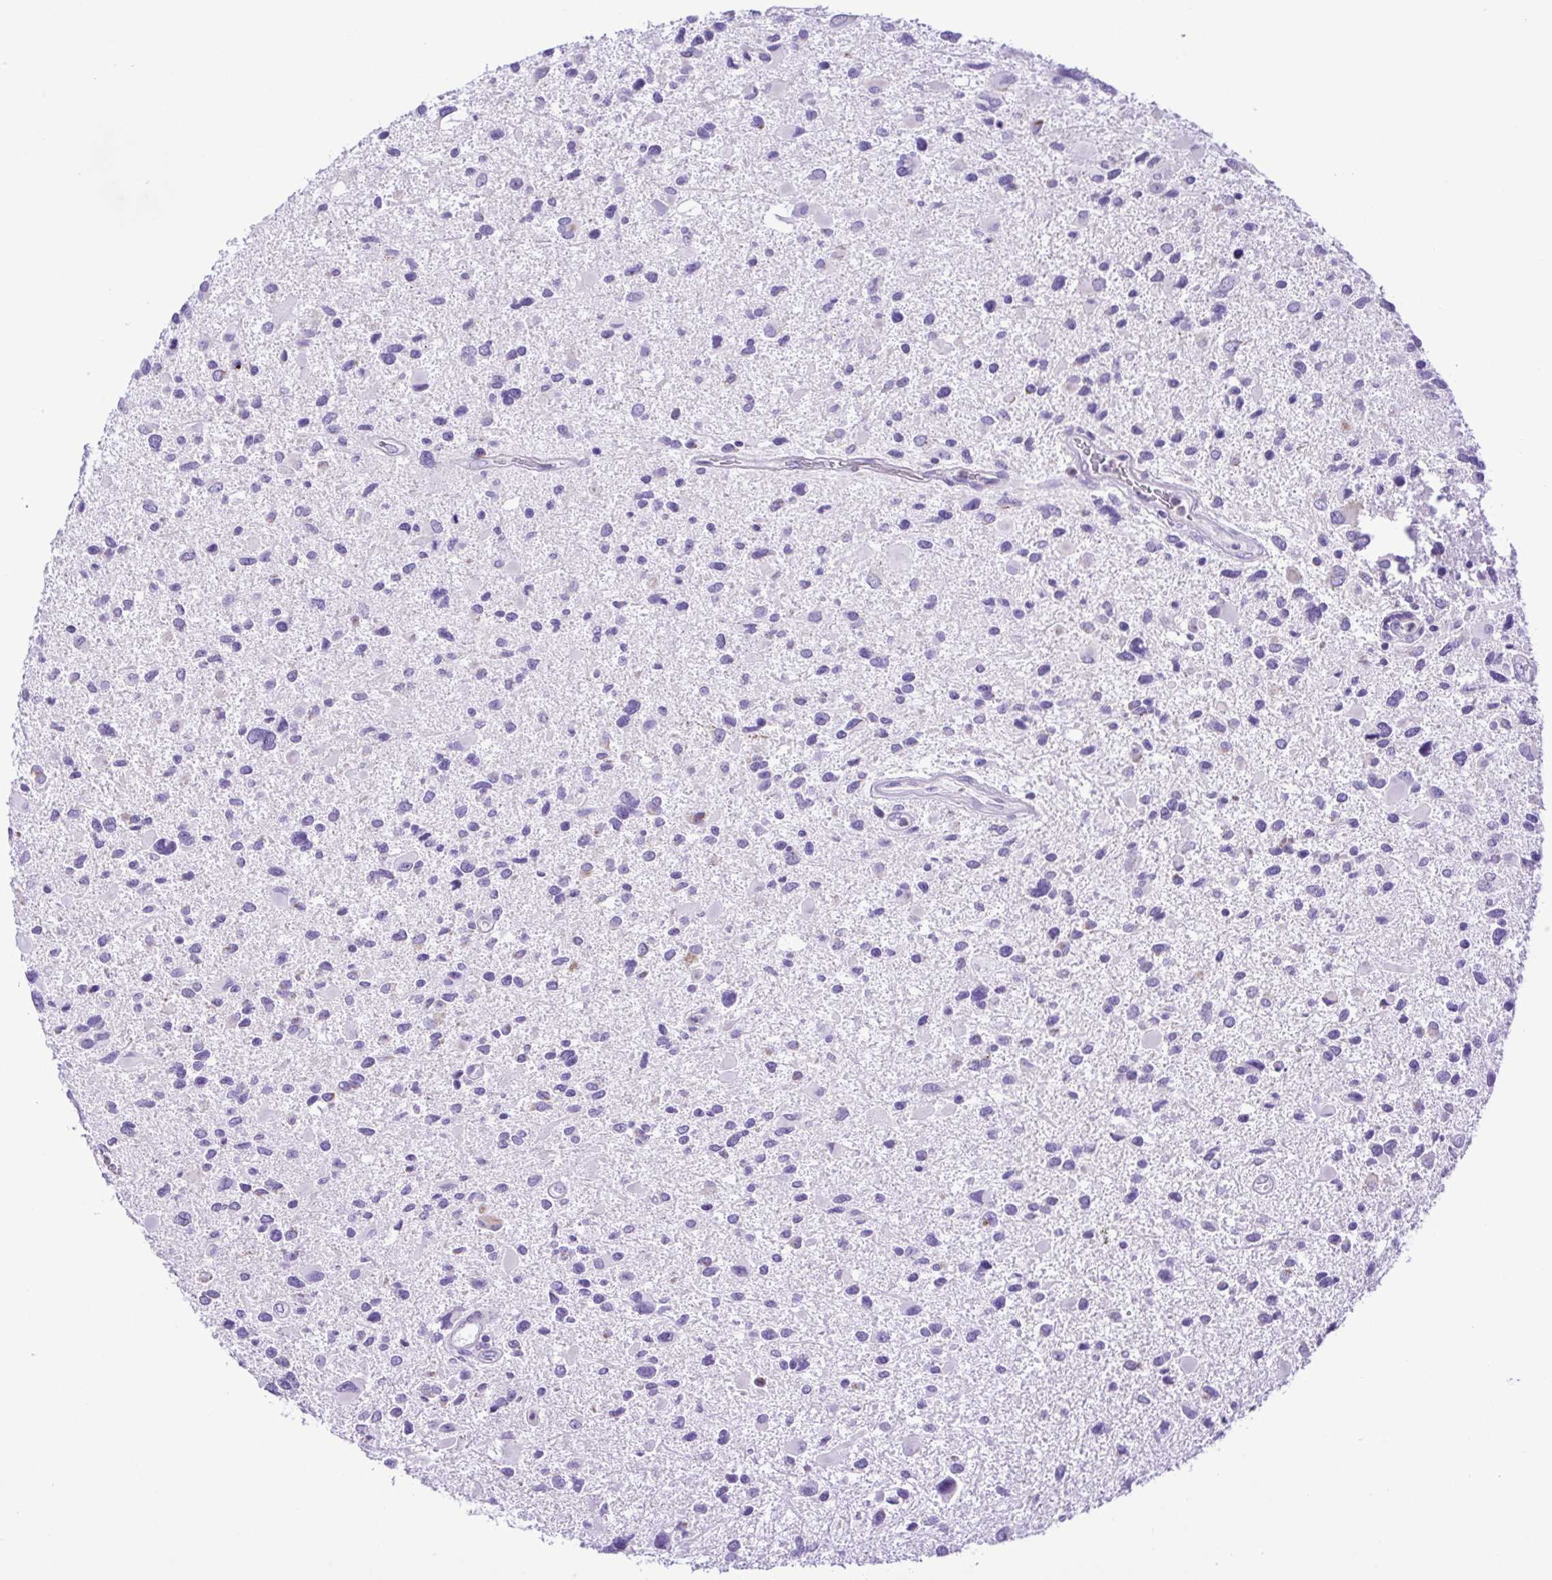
{"staining": {"intensity": "negative", "quantity": "none", "location": "none"}, "tissue": "glioma", "cell_type": "Tumor cells", "image_type": "cancer", "snomed": [{"axis": "morphology", "description": "Glioma, malignant, Low grade"}, {"axis": "topography", "description": "Brain"}], "caption": "Malignant low-grade glioma stained for a protein using IHC demonstrates no staining tumor cells.", "gene": "SYT1", "patient": {"sex": "female", "age": 32}}